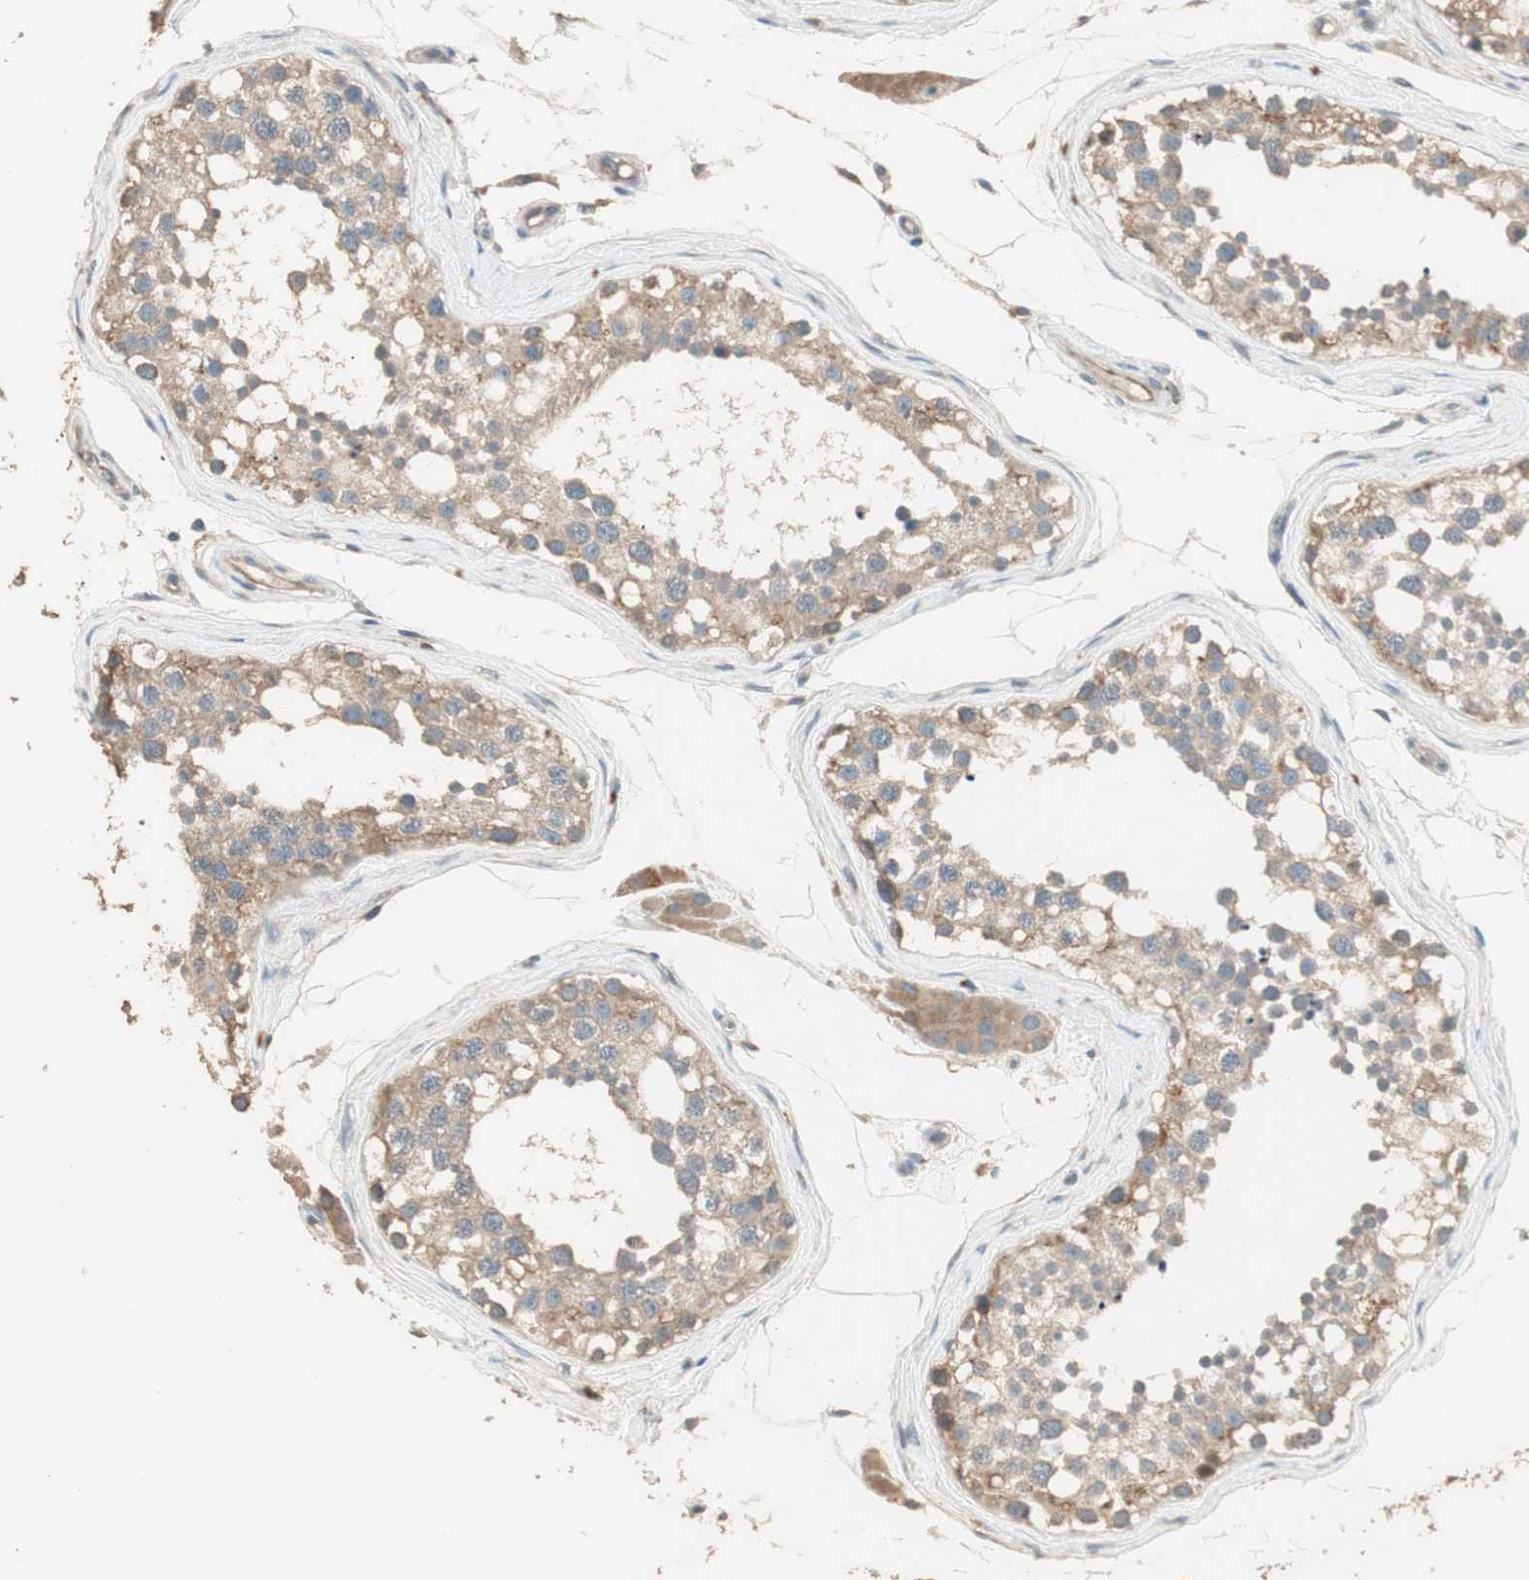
{"staining": {"intensity": "moderate", "quantity": ">75%", "location": "cytoplasmic/membranous"}, "tissue": "testis", "cell_type": "Cells in seminiferous ducts", "image_type": "normal", "snomed": [{"axis": "morphology", "description": "Normal tissue, NOS"}, {"axis": "topography", "description": "Testis"}], "caption": "Protein expression analysis of normal human testis reveals moderate cytoplasmic/membranous positivity in approximately >75% of cells in seminiferous ducts. (Stains: DAB in brown, nuclei in blue, Microscopy: brightfield microscopy at high magnification).", "gene": "RARRES1", "patient": {"sex": "male", "age": 68}}